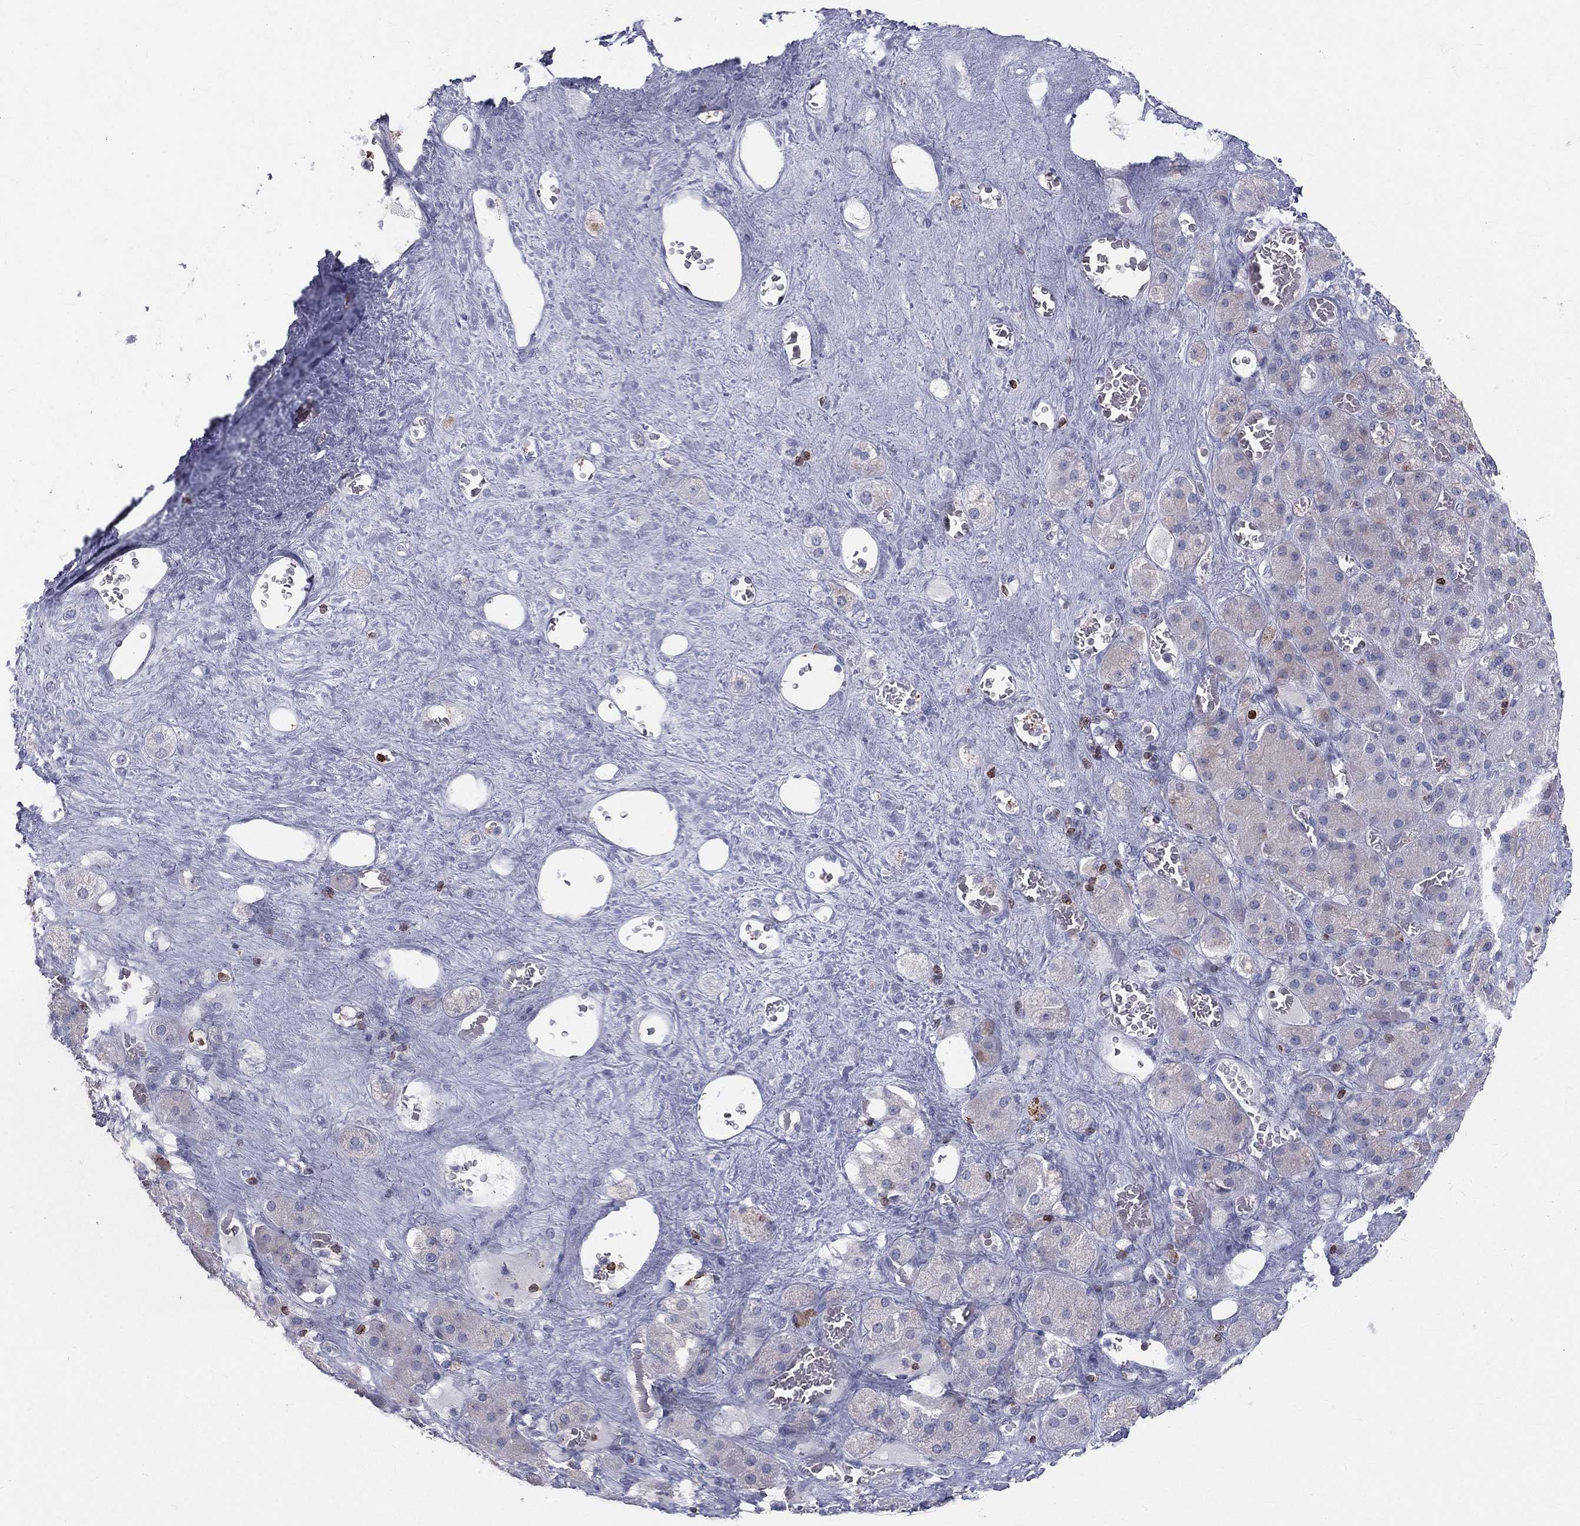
{"staining": {"intensity": "negative", "quantity": "none", "location": "none"}, "tissue": "adrenal gland", "cell_type": "Glandular cells", "image_type": "normal", "snomed": [{"axis": "morphology", "description": "Normal tissue, NOS"}, {"axis": "topography", "description": "Adrenal gland"}], "caption": "A histopathology image of adrenal gland stained for a protein displays no brown staining in glandular cells.", "gene": "CTSW", "patient": {"sex": "male", "age": 70}}